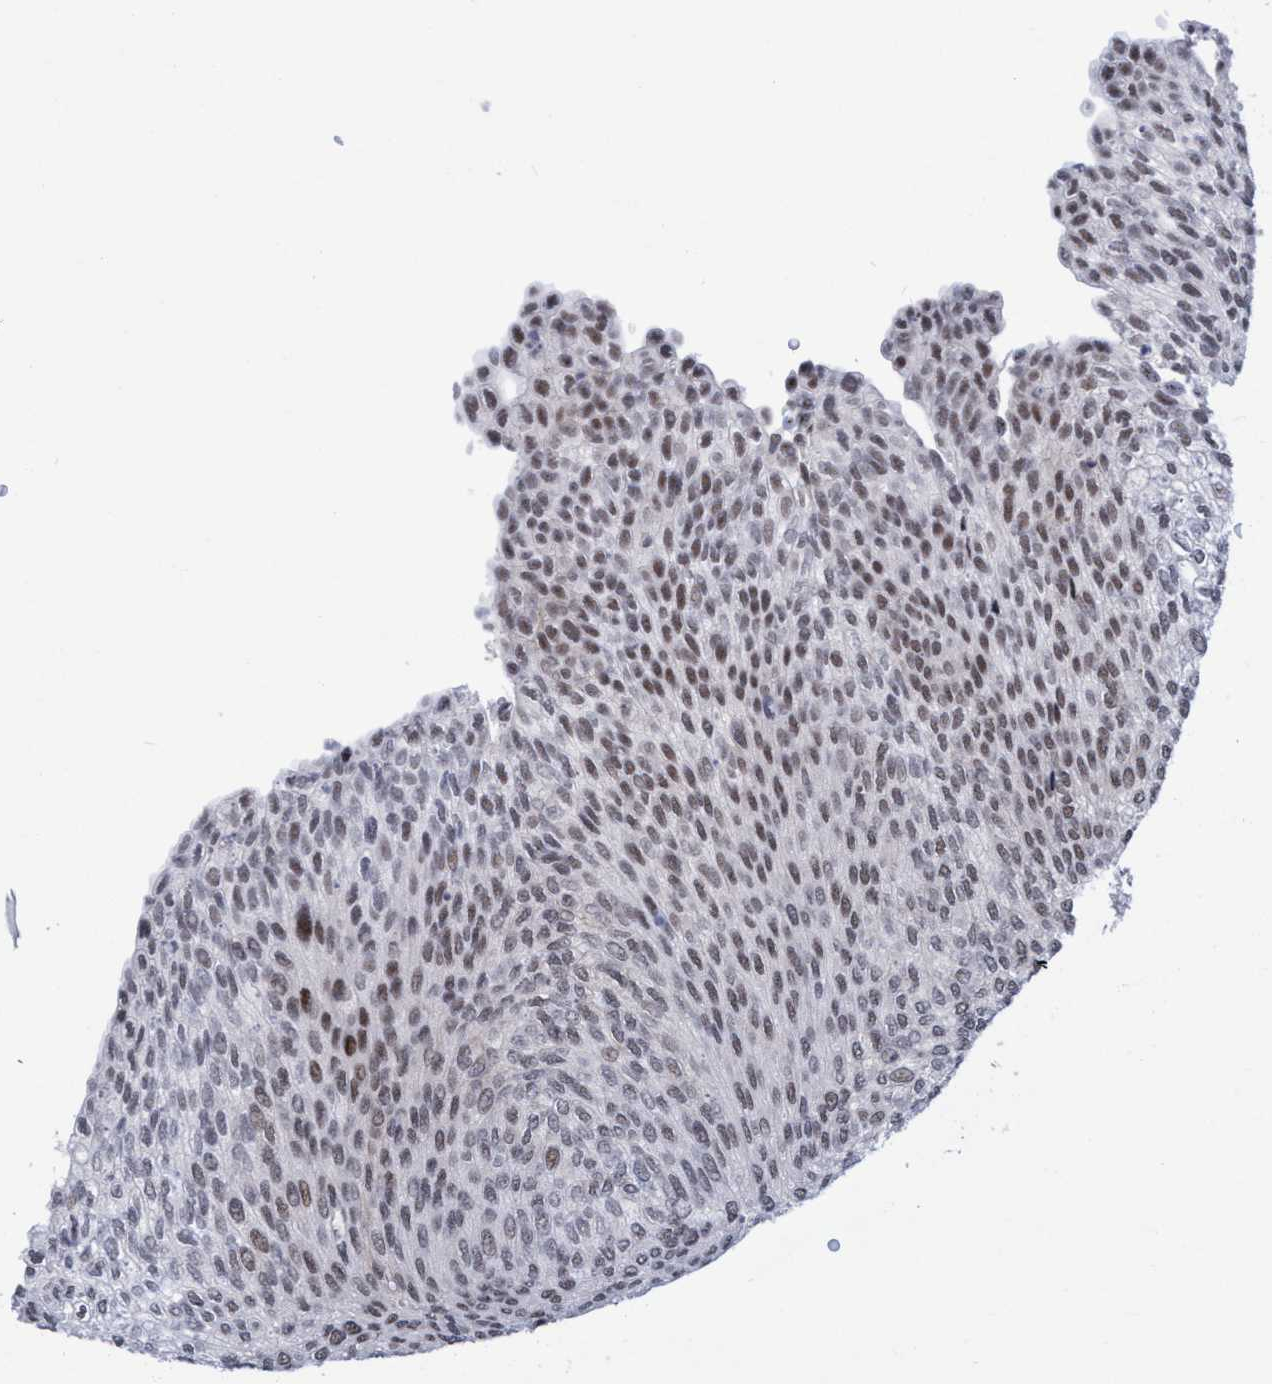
{"staining": {"intensity": "moderate", "quantity": "<25%", "location": "nuclear"}, "tissue": "urothelial cancer", "cell_type": "Tumor cells", "image_type": "cancer", "snomed": [{"axis": "morphology", "description": "Urothelial carcinoma, Low grade"}, {"axis": "topography", "description": "Urinary bladder"}], "caption": "Urothelial cancer stained for a protein (brown) exhibits moderate nuclear positive positivity in about <25% of tumor cells.", "gene": "C9orf78", "patient": {"sex": "female", "age": 79}}